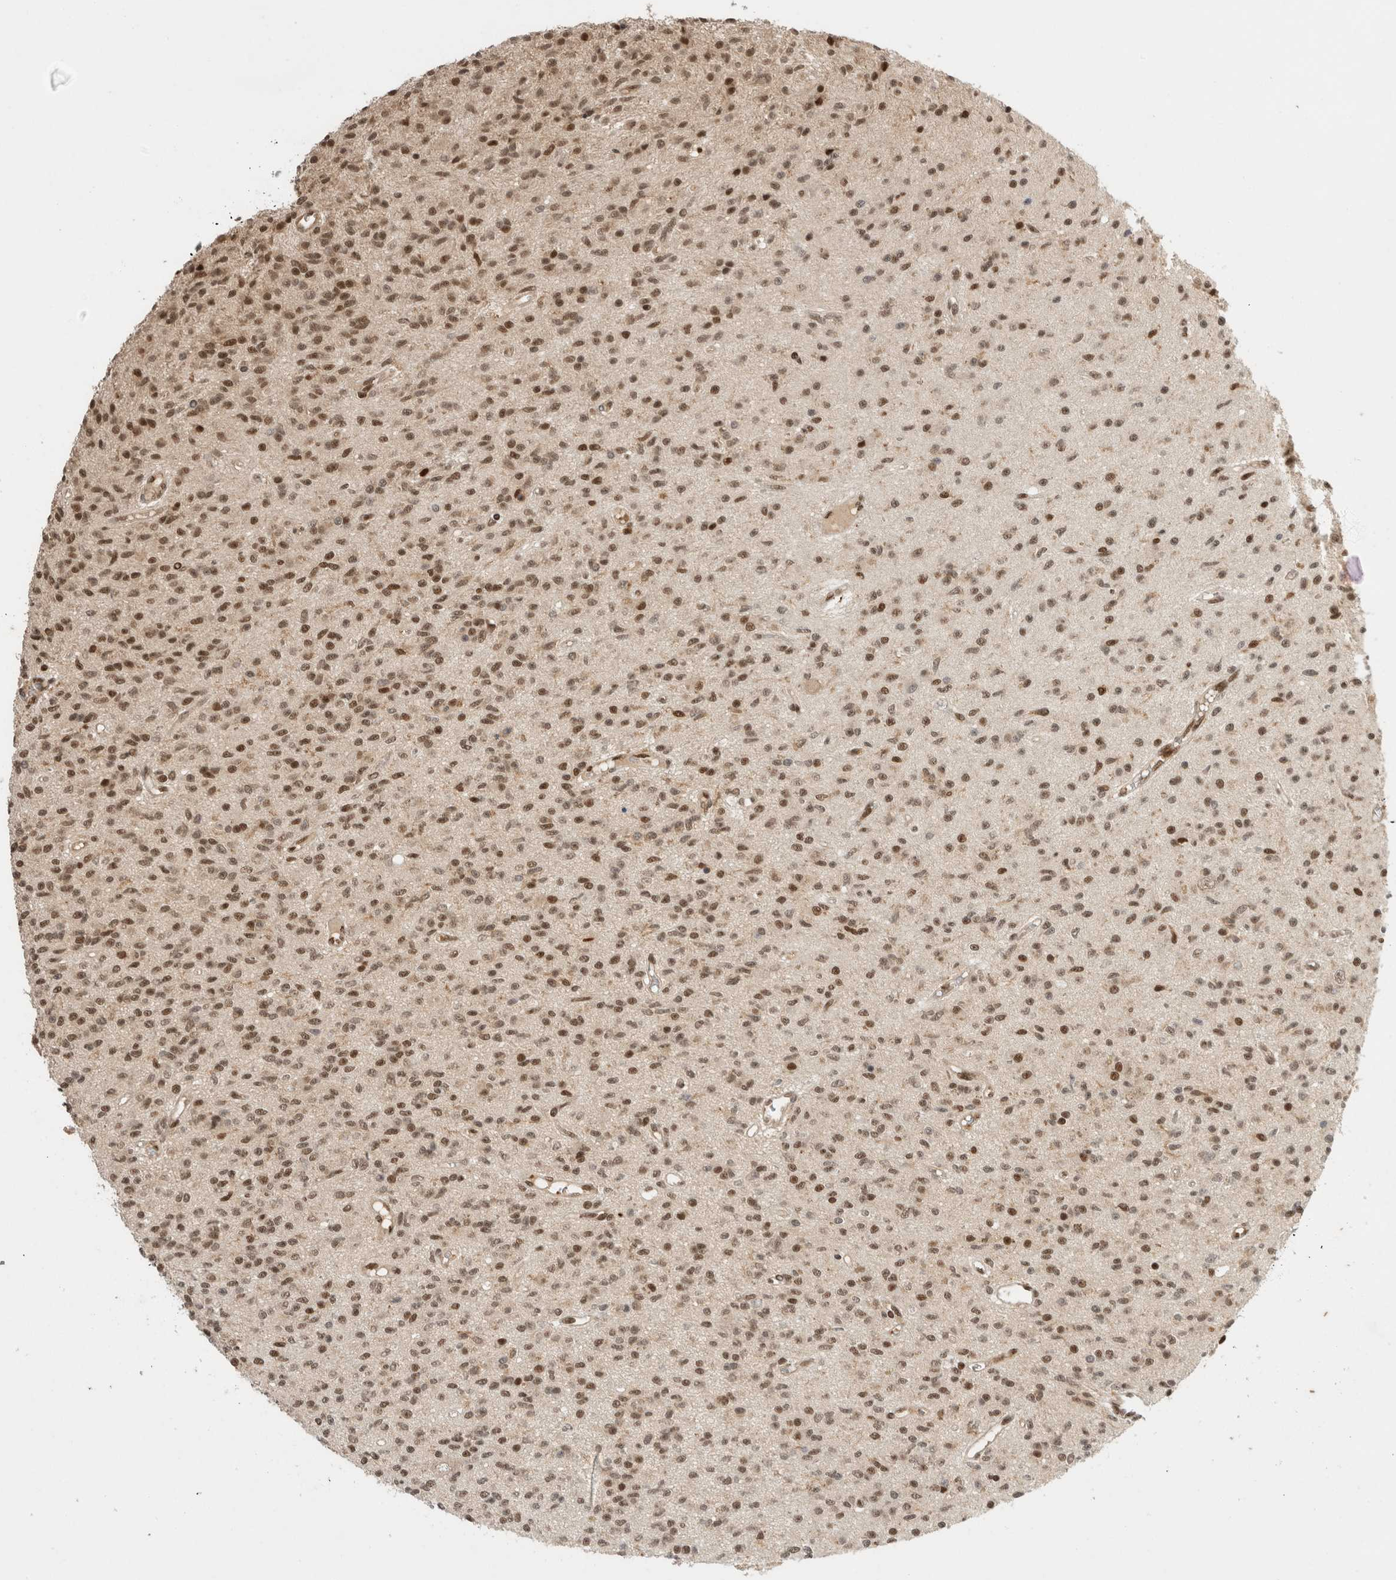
{"staining": {"intensity": "moderate", "quantity": ">75%", "location": "nuclear"}, "tissue": "glioma", "cell_type": "Tumor cells", "image_type": "cancer", "snomed": [{"axis": "morphology", "description": "Glioma, malignant, High grade"}, {"axis": "topography", "description": "Brain"}], "caption": "High-power microscopy captured an immunohistochemistry (IHC) photomicrograph of malignant high-grade glioma, revealing moderate nuclear staining in about >75% of tumor cells.", "gene": "SNRNP40", "patient": {"sex": "male", "age": 34}}